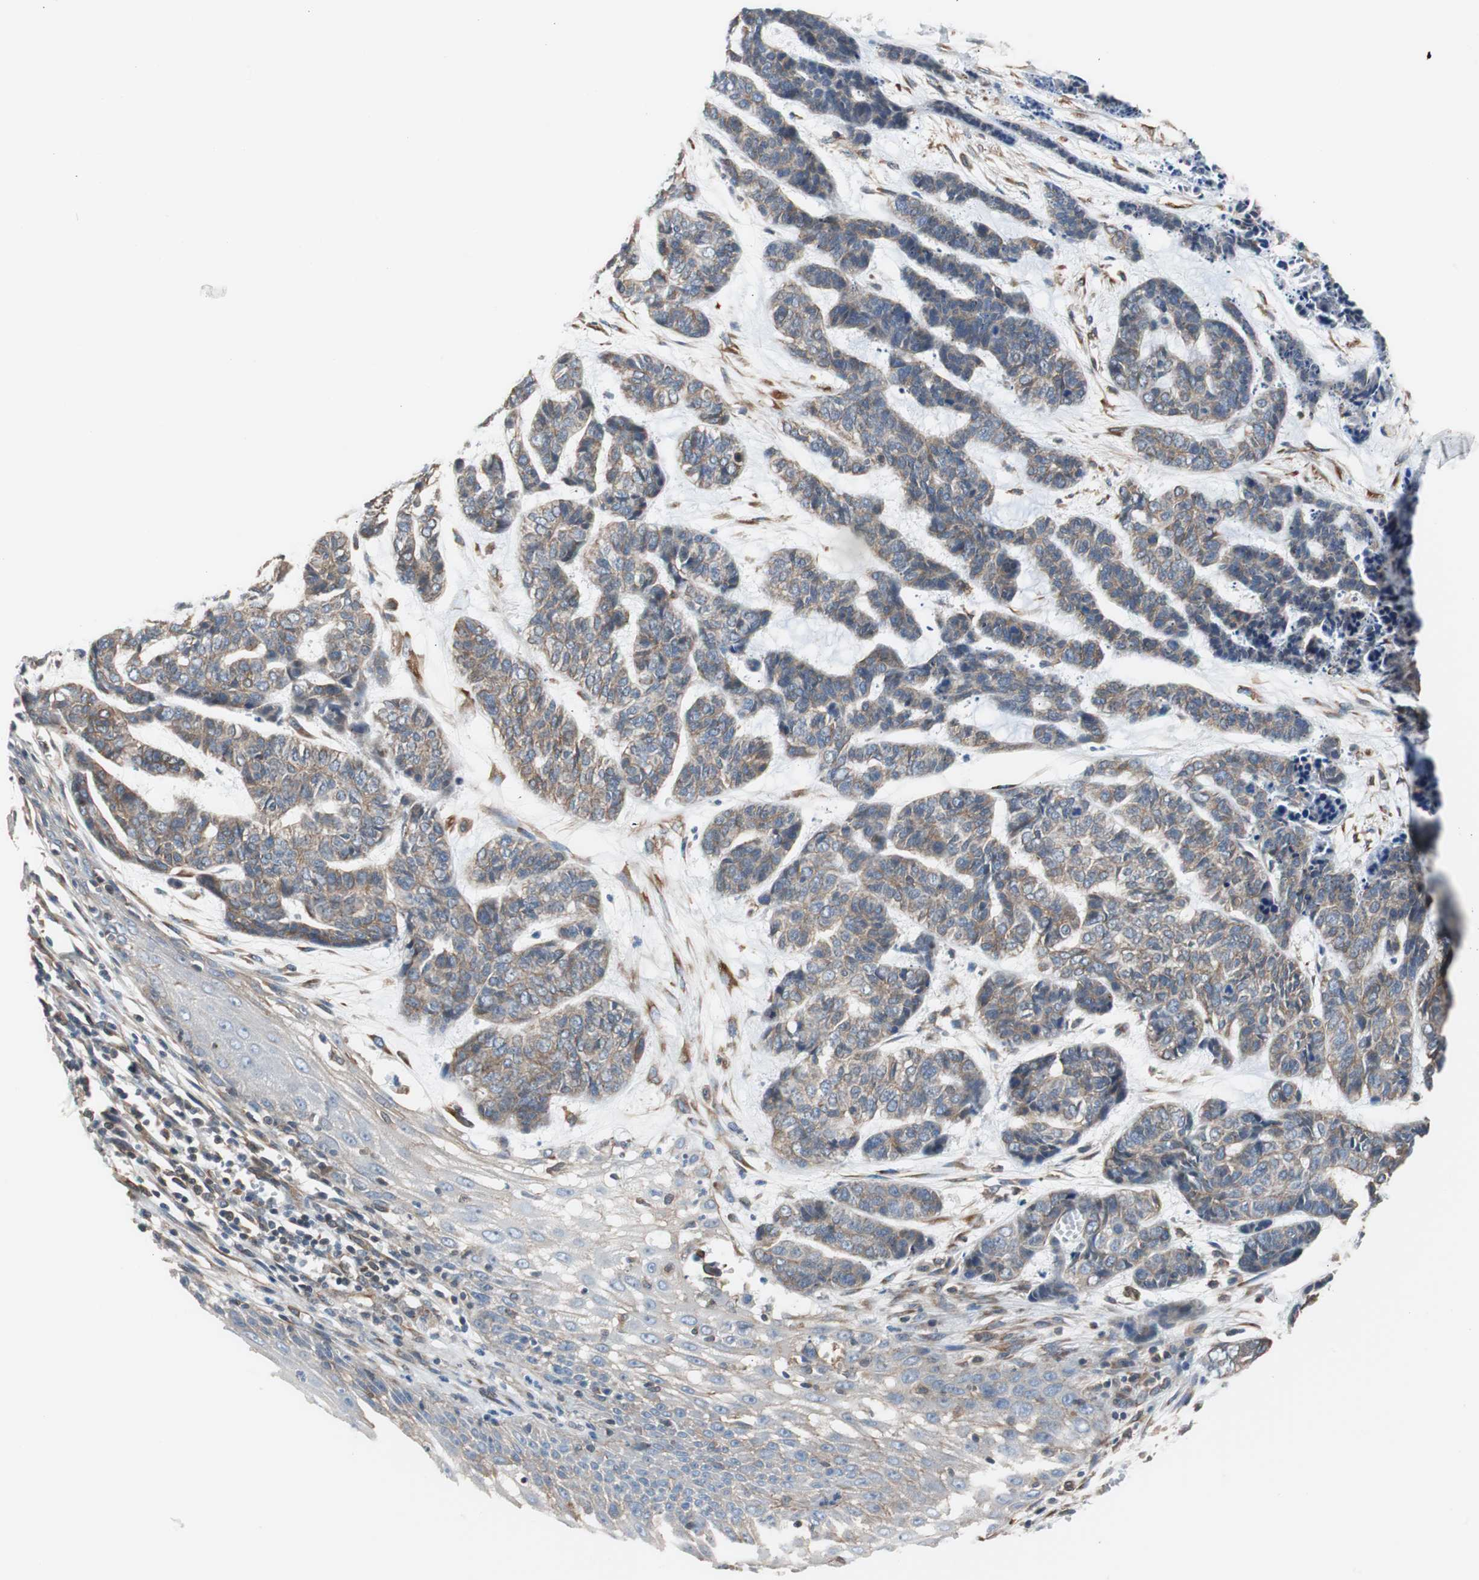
{"staining": {"intensity": "moderate", "quantity": ">75%", "location": "cytoplasmic/membranous"}, "tissue": "skin cancer", "cell_type": "Tumor cells", "image_type": "cancer", "snomed": [{"axis": "morphology", "description": "Basal cell carcinoma"}, {"axis": "topography", "description": "Skin"}], "caption": "Skin basal cell carcinoma was stained to show a protein in brown. There is medium levels of moderate cytoplasmic/membranous staining in approximately >75% of tumor cells.", "gene": "KIF3B", "patient": {"sex": "female", "age": 64}}